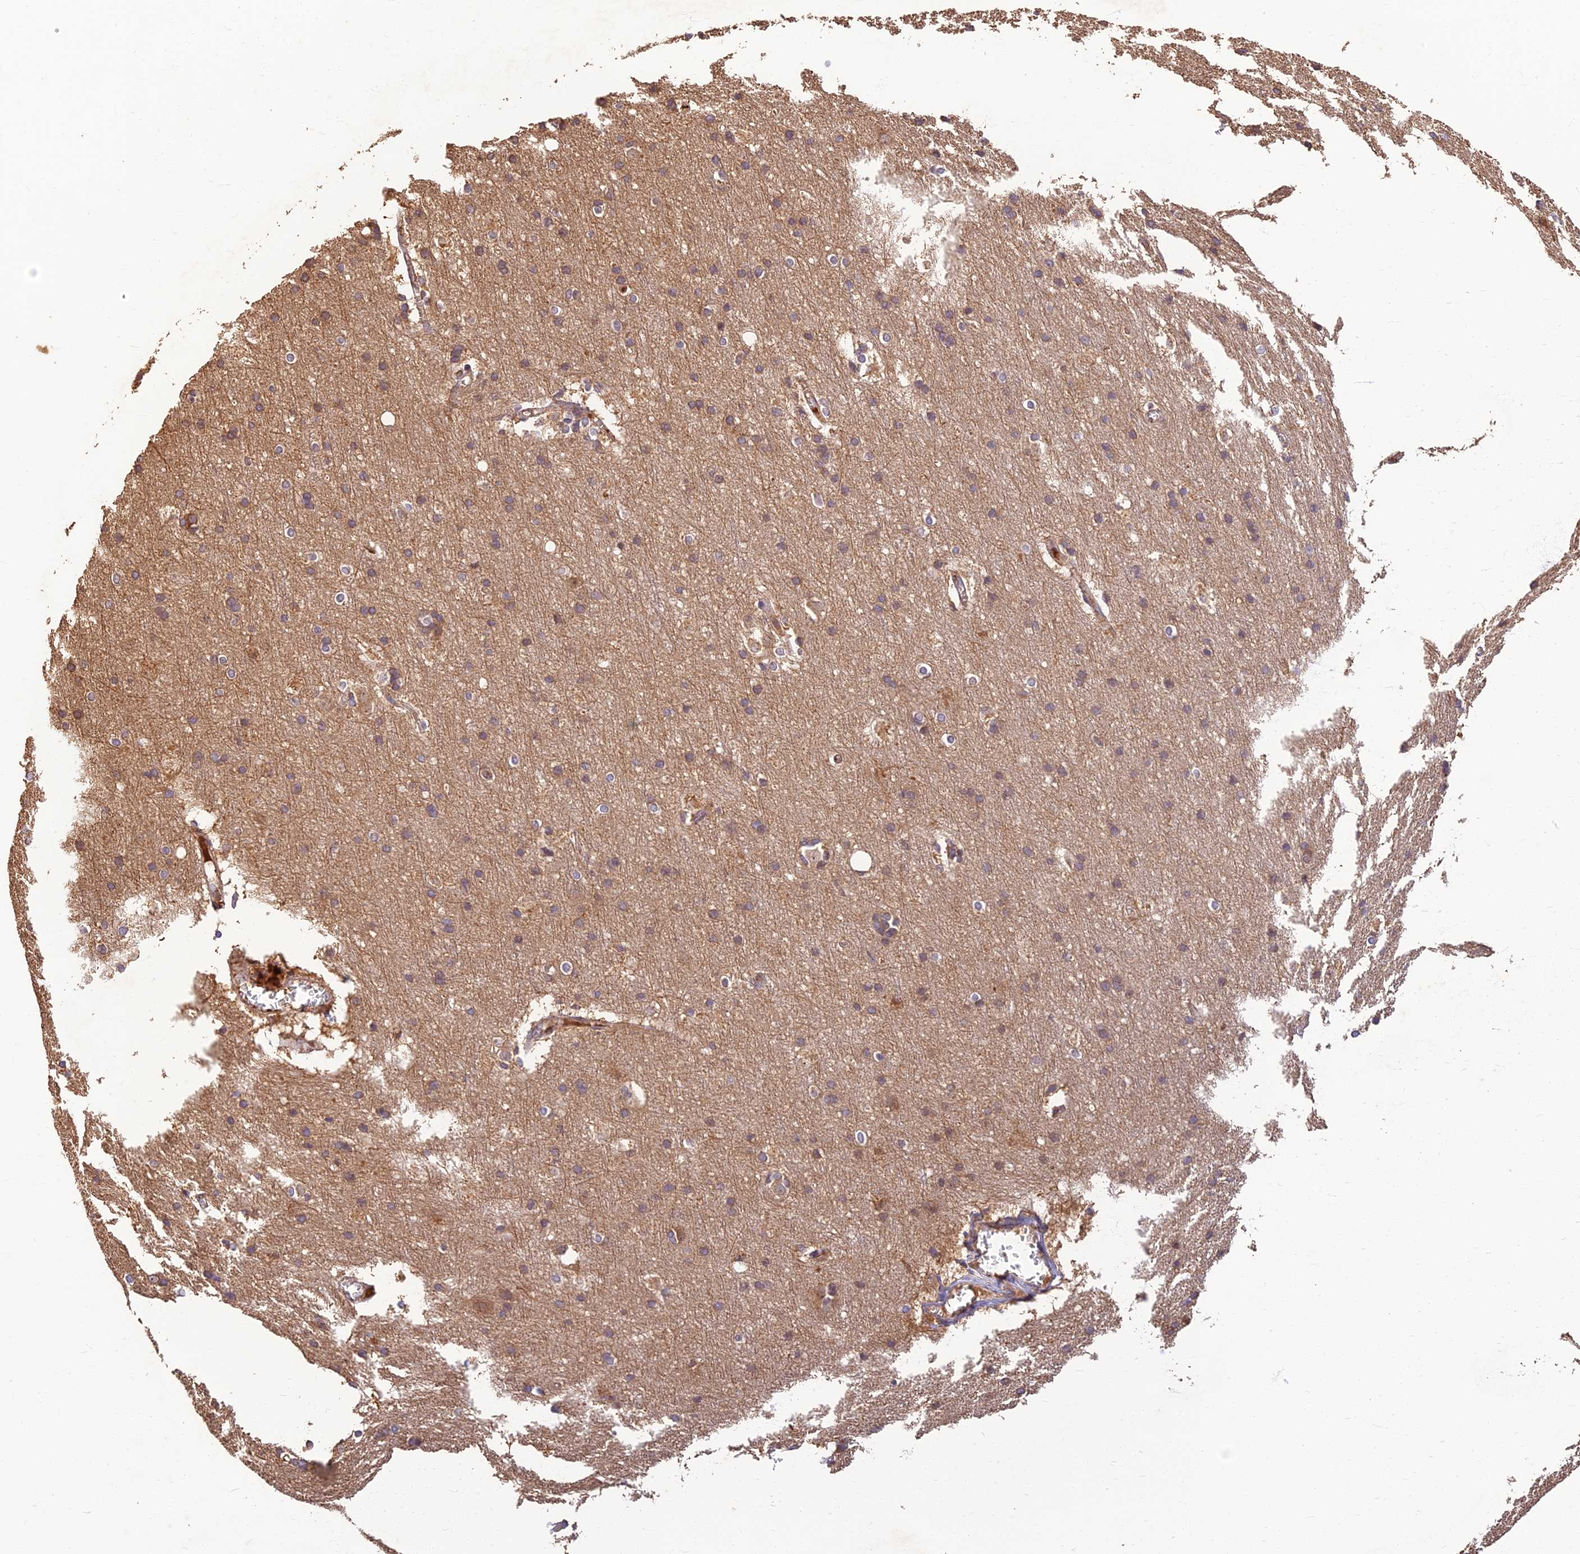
{"staining": {"intensity": "weak", "quantity": ">75%", "location": "cytoplasmic/membranous"}, "tissue": "cerebral cortex", "cell_type": "Endothelial cells", "image_type": "normal", "snomed": [{"axis": "morphology", "description": "Normal tissue, NOS"}, {"axis": "topography", "description": "Cerebral cortex"}], "caption": "Brown immunohistochemical staining in normal human cerebral cortex reveals weak cytoplasmic/membranous expression in approximately >75% of endothelial cells.", "gene": "CORO1C", "patient": {"sex": "male", "age": 54}}